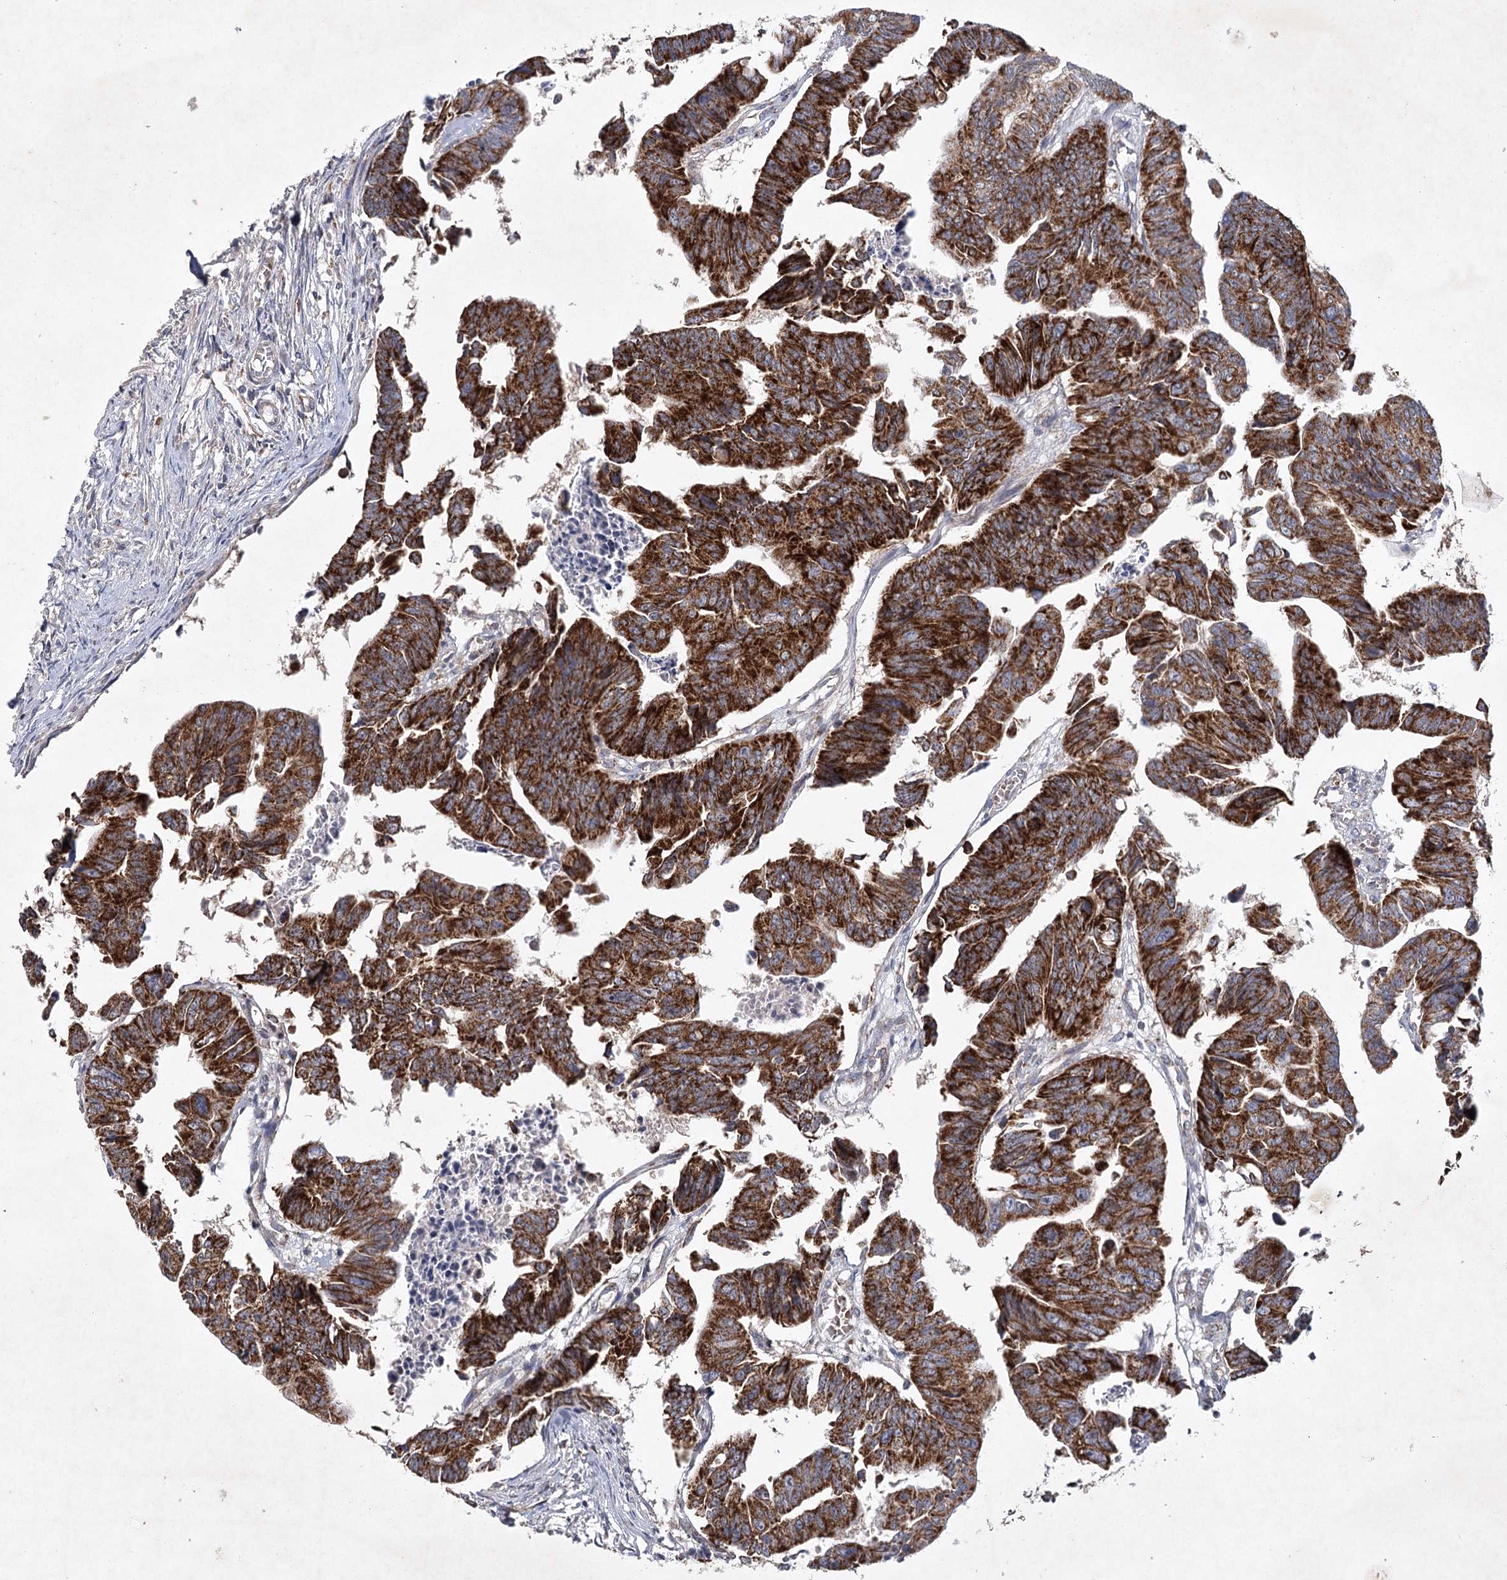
{"staining": {"intensity": "strong", "quantity": ">75%", "location": "cytoplasmic/membranous"}, "tissue": "colorectal cancer", "cell_type": "Tumor cells", "image_type": "cancer", "snomed": [{"axis": "morphology", "description": "Adenocarcinoma, NOS"}, {"axis": "topography", "description": "Rectum"}], "caption": "Approximately >75% of tumor cells in colorectal cancer (adenocarcinoma) demonstrate strong cytoplasmic/membranous protein expression as visualized by brown immunohistochemical staining.", "gene": "MRPL44", "patient": {"sex": "female", "age": 65}}